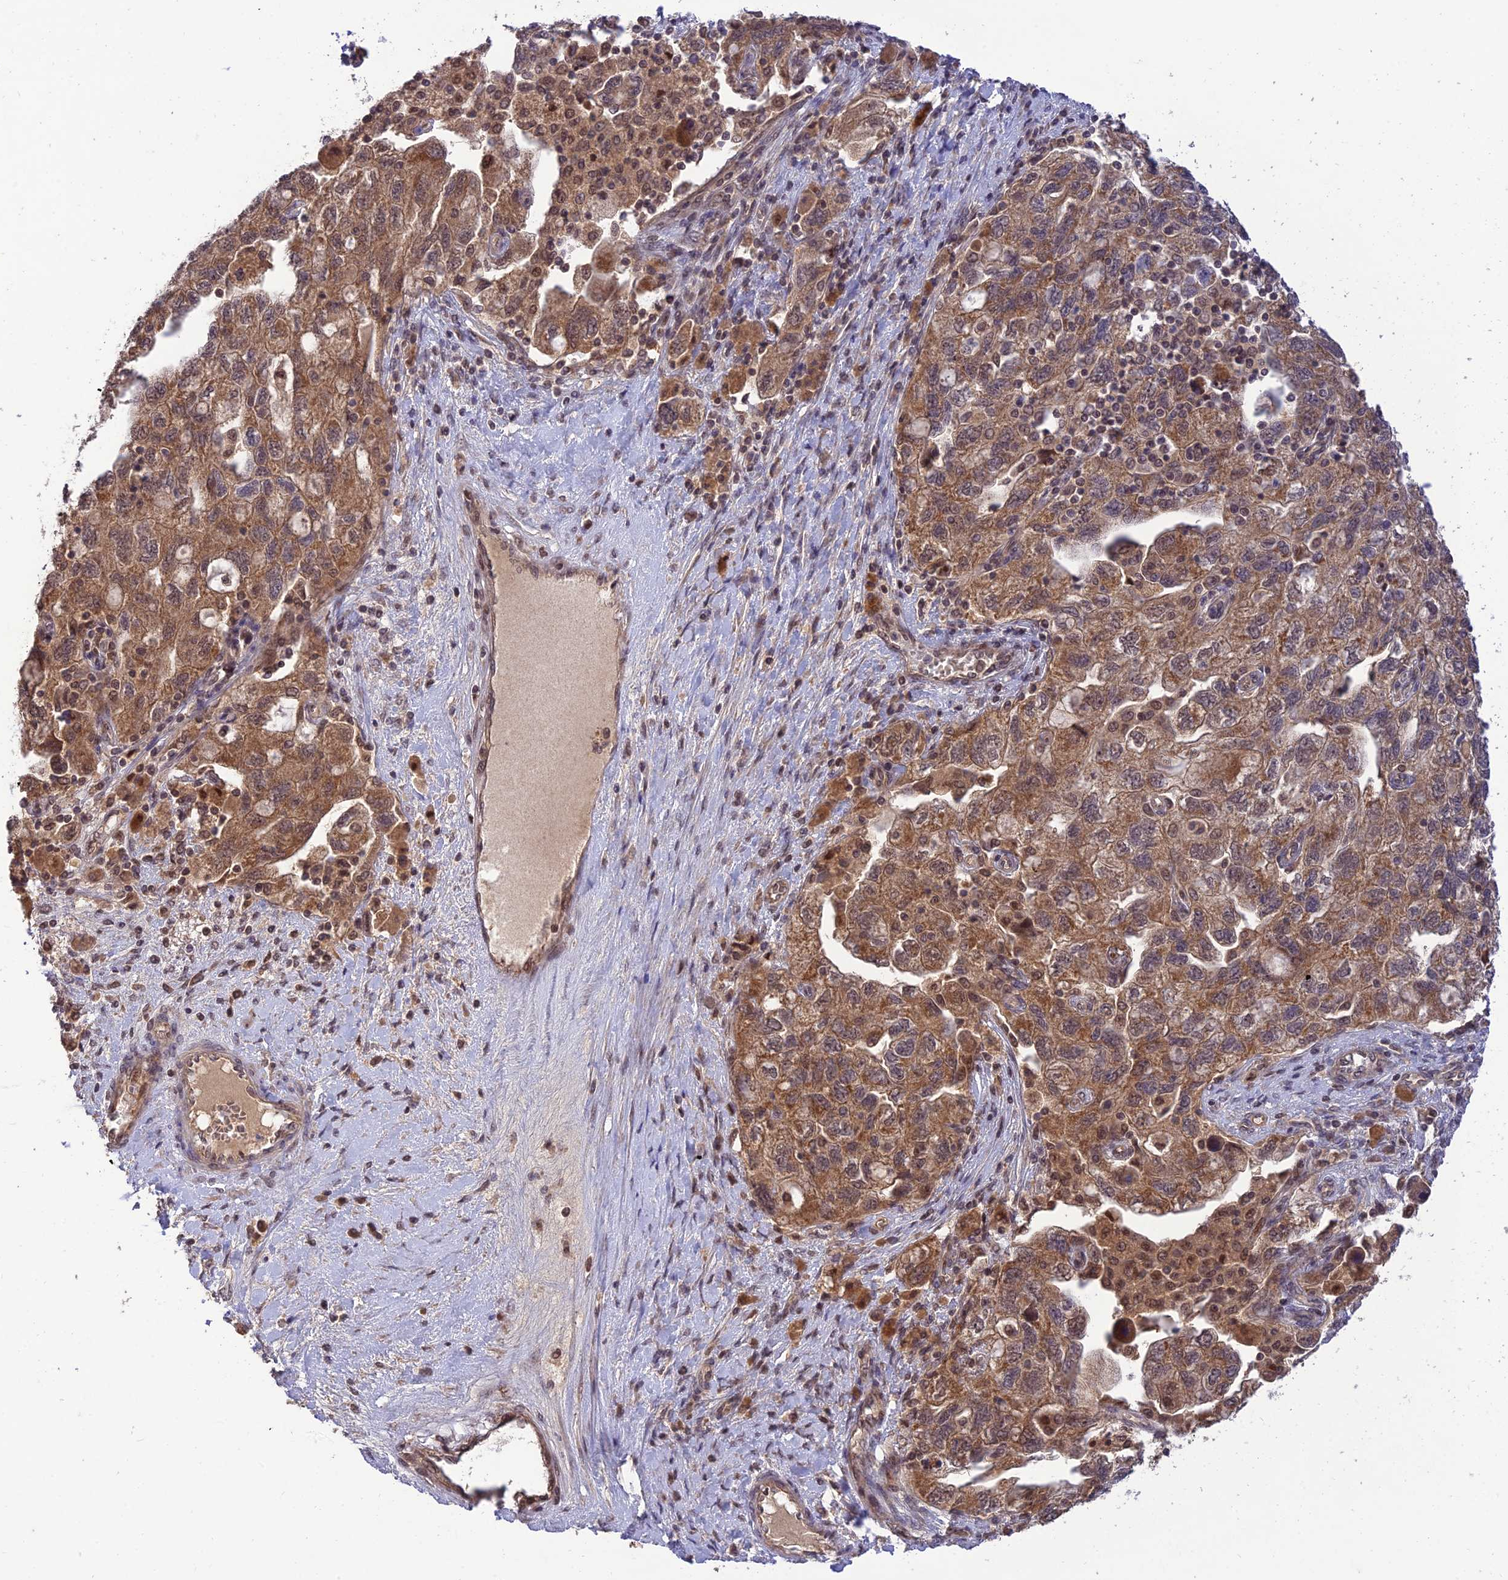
{"staining": {"intensity": "moderate", "quantity": ">75%", "location": "cytoplasmic/membranous,nuclear"}, "tissue": "ovarian cancer", "cell_type": "Tumor cells", "image_type": "cancer", "snomed": [{"axis": "morphology", "description": "Carcinoma, NOS"}, {"axis": "morphology", "description": "Cystadenocarcinoma, serous, NOS"}, {"axis": "topography", "description": "Ovary"}], "caption": "Approximately >75% of tumor cells in human ovarian serous cystadenocarcinoma demonstrate moderate cytoplasmic/membranous and nuclear protein positivity as visualized by brown immunohistochemical staining.", "gene": "REV1", "patient": {"sex": "female", "age": 69}}